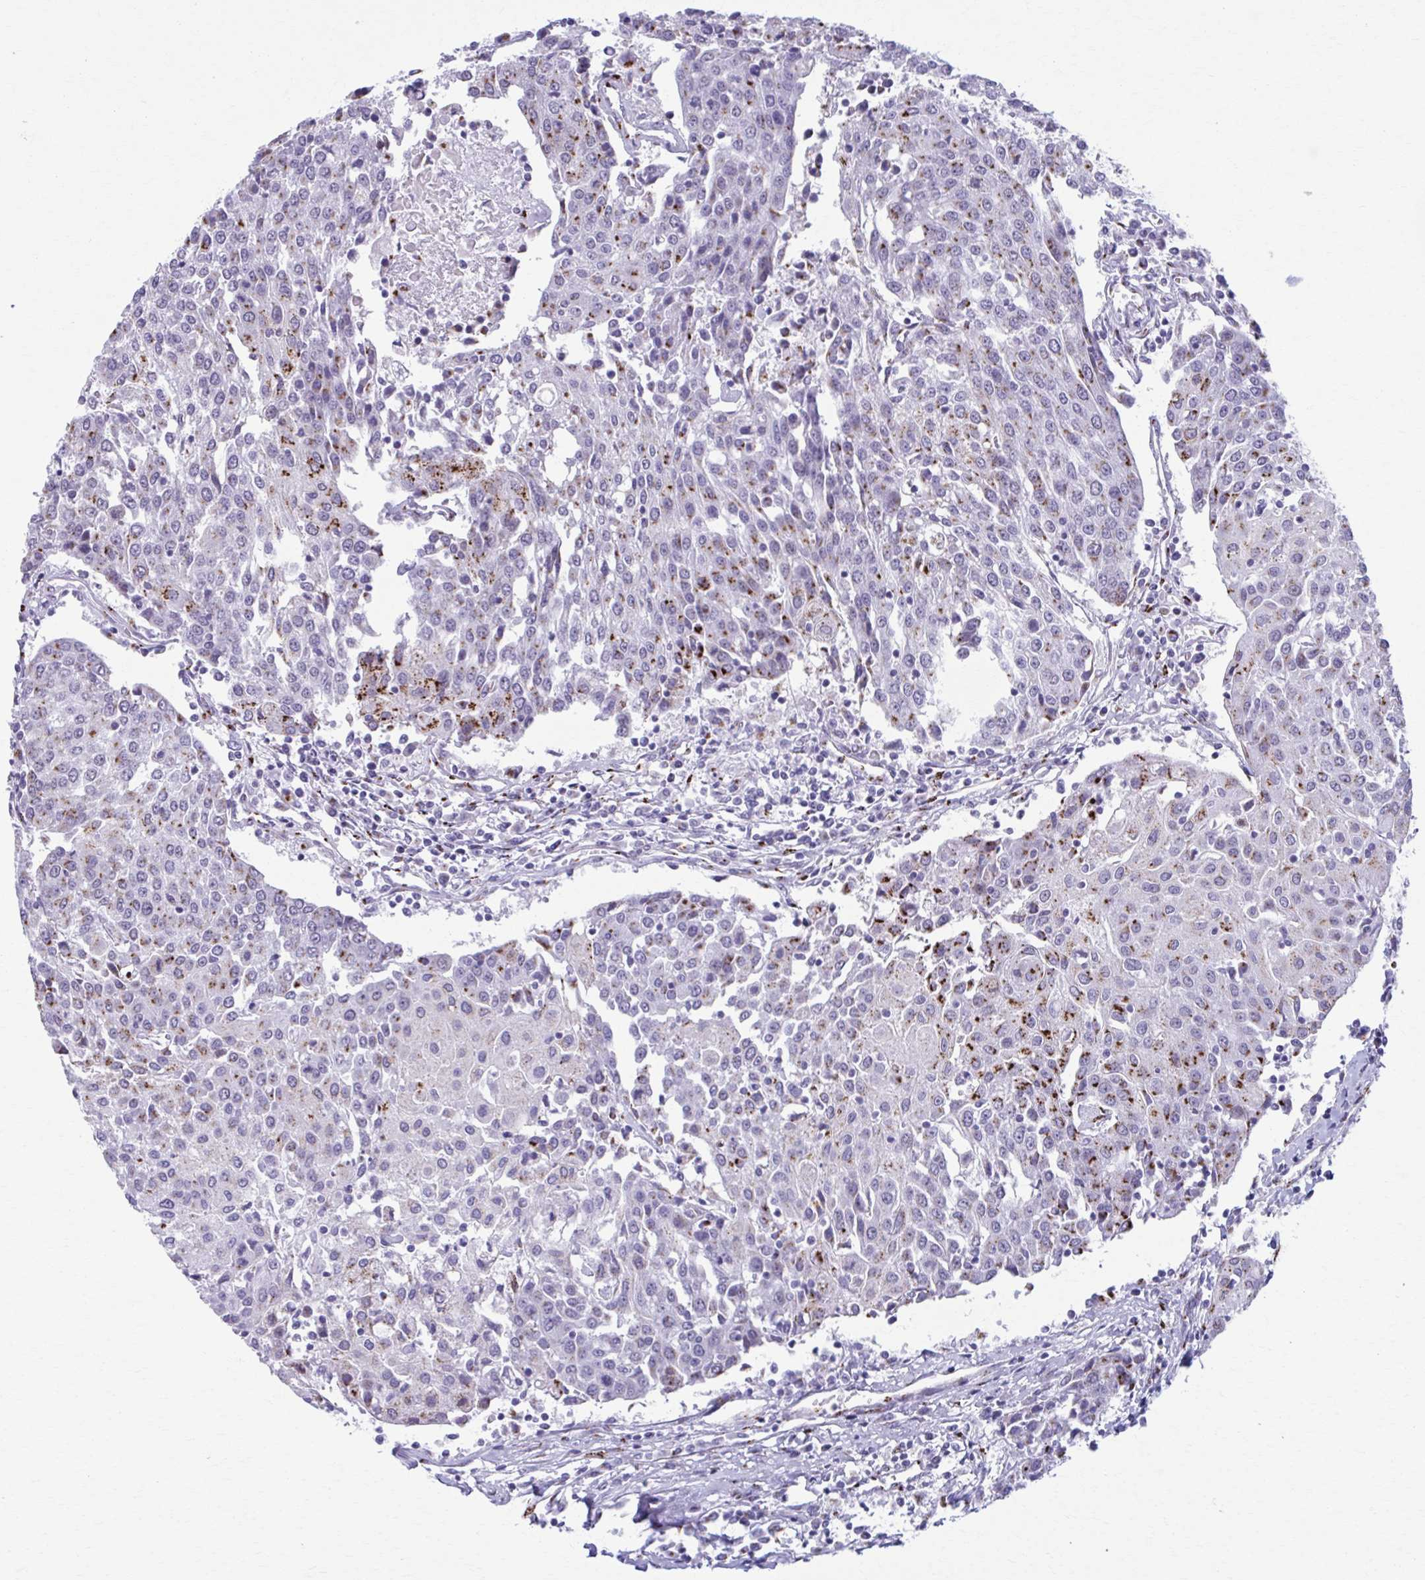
{"staining": {"intensity": "moderate", "quantity": "25%-75%", "location": "cytoplasmic/membranous"}, "tissue": "urothelial cancer", "cell_type": "Tumor cells", "image_type": "cancer", "snomed": [{"axis": "morphology", "description": "Urothelial carcinoma, High grade"}, {"axis": "topography", "description": "Urinary bladder"}], "caption": "Immunohistochemistry (DAB (3,3'-diaminobenzidine)) staining of urothelial cancer shows moderate cytoplasmic/membranous protein staining in about 25%-75% of tumor cells.", "gene": "ZNF682", "patient": {"sex": "female", "age": 85}}